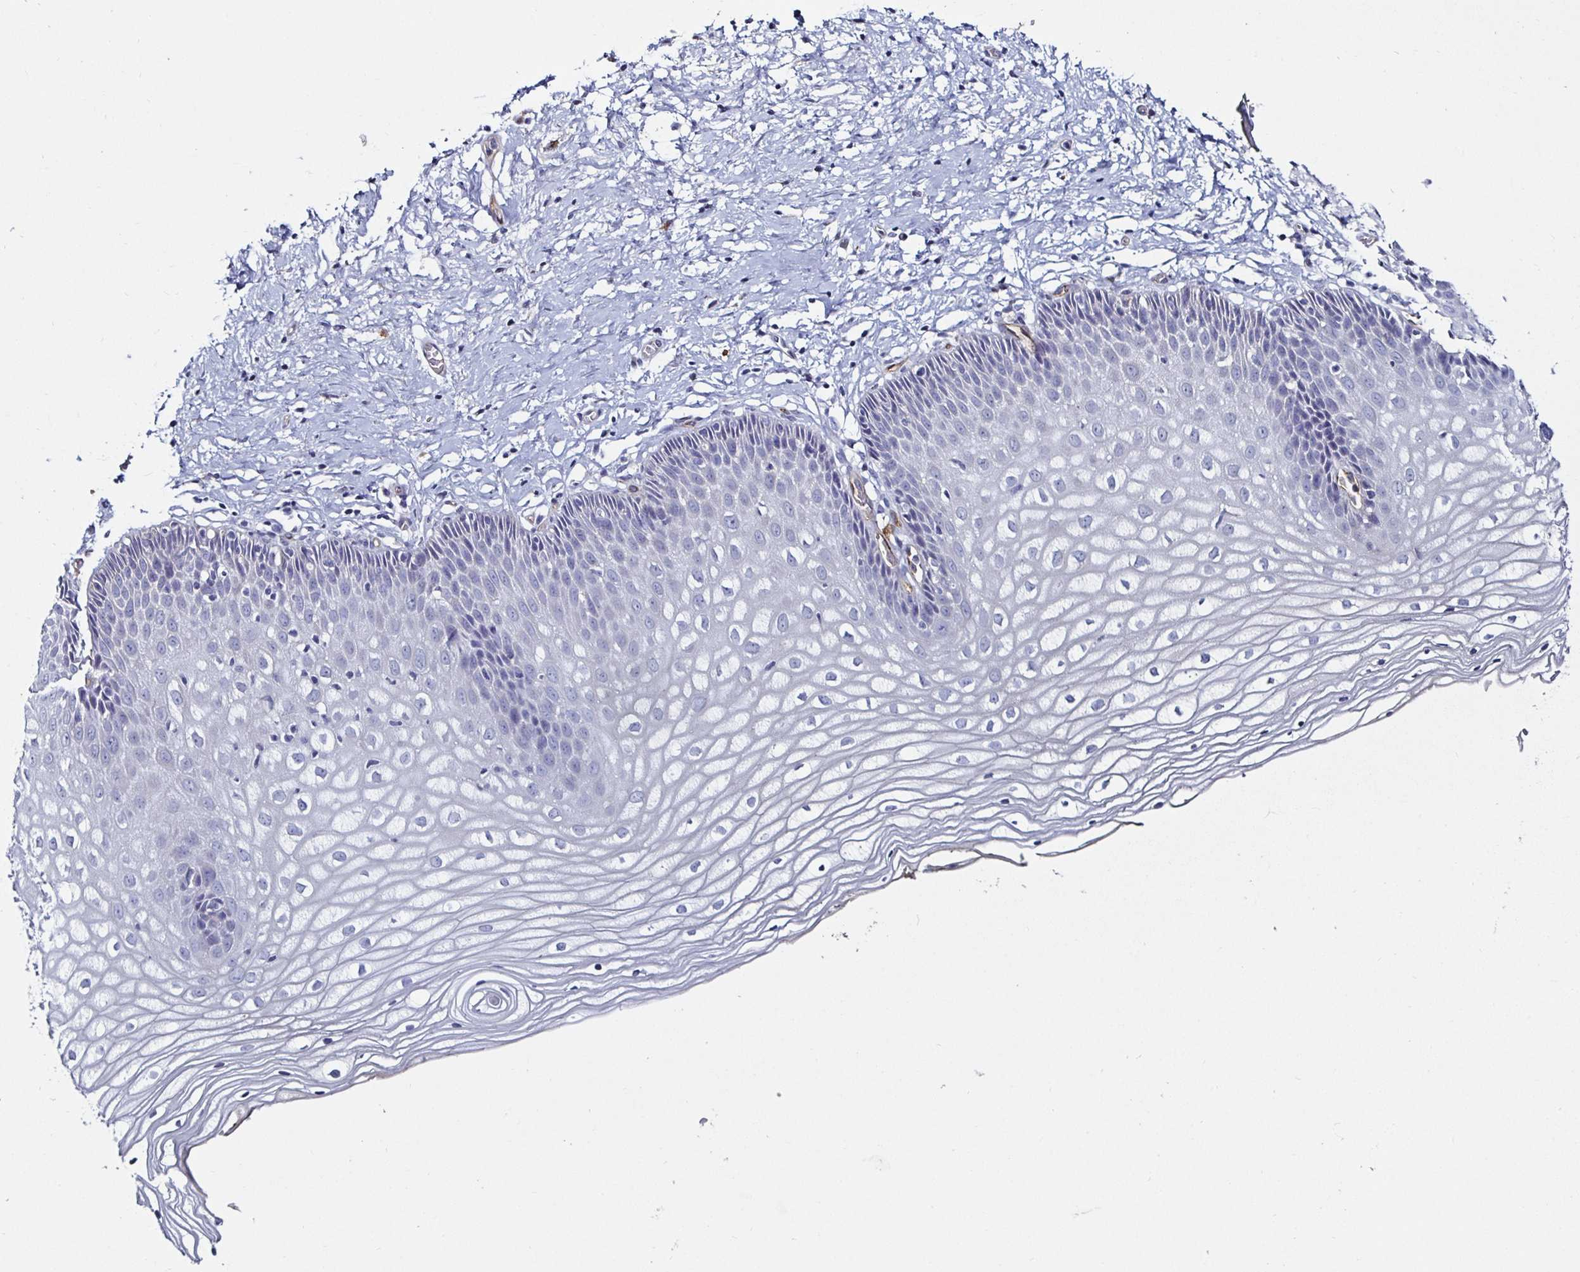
{"staining": {"intensity": "moderate", "quantity": "<25%", "location": "cytoplasmic/membranous"}, "tissue": "cervix", "cell_type": "Glandular cells", "image_type": "normal", "snomed": [{"axis": "morphology", "description": "Normal tissue, NOS"}, {"axis": "topography", "description": "Cervix"}], "caption": "Approximately <25% of glandular cells in benign cervix exhibit moderate cytoplasmic/membranous protein expression as visualized by brown immunohistochemical staining.", "gene": "ACSBG2", "patient": {"sex": "female", "age": 36}}